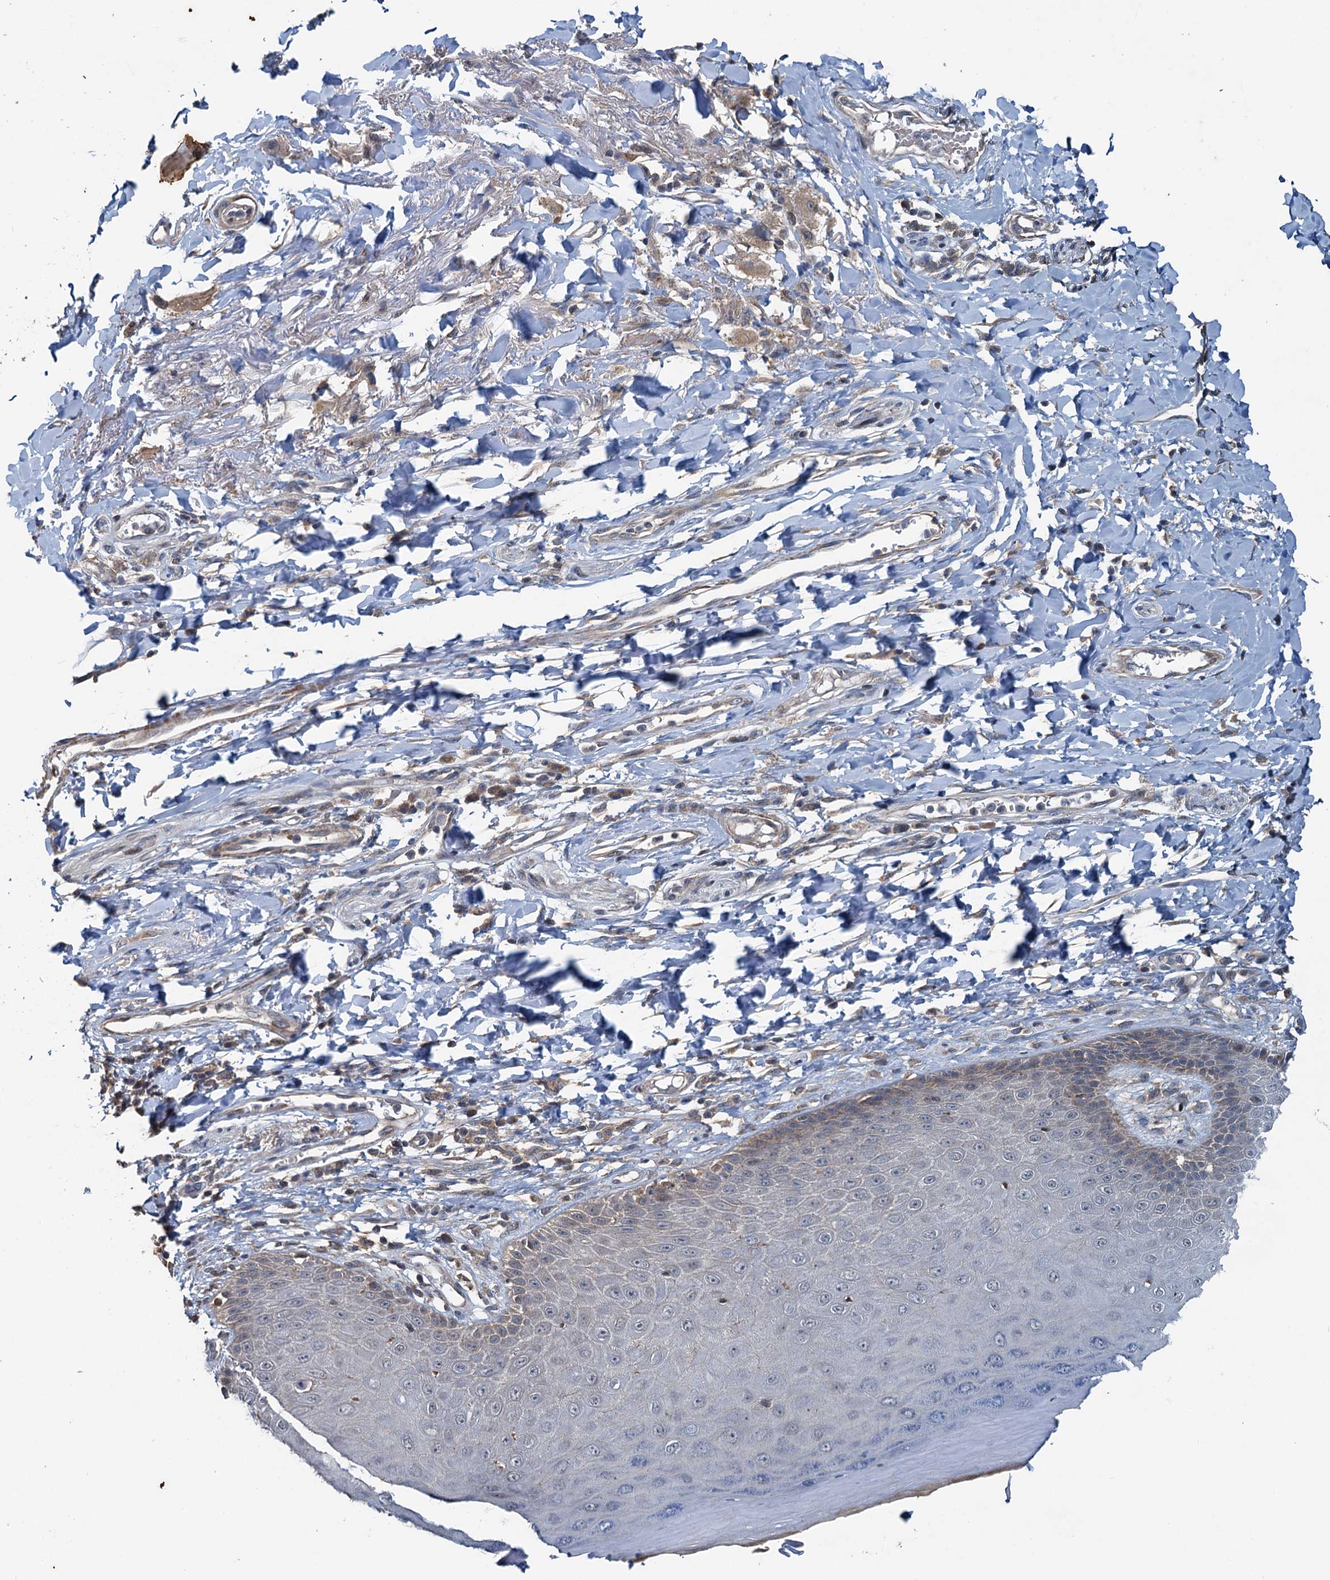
{"staining": {"intensity": "moderate", "quantity": "25%-75%", "location": "cytoplasmic/membranous"}, "tissue": "skin", "cell_type": "Epidermal cells", "image_type": "normal", "snomed": [{"axis": "morphology", "description": "Normal tissue, NOS"}, {"axis": "topography", "description": "Anal"}], "caption": "DAB (3,3'-diaminobenzidine) immunohistochemical staining of benign human skin exhibits moderate cytoplasmic/membranous protein positivity in about 25%-75% of epidermal cells. (DAB = brown stain, brightfield microscopy at high magnification).", "gene": "TEDC1", "patient": {"sex": "male", "age": 78}}